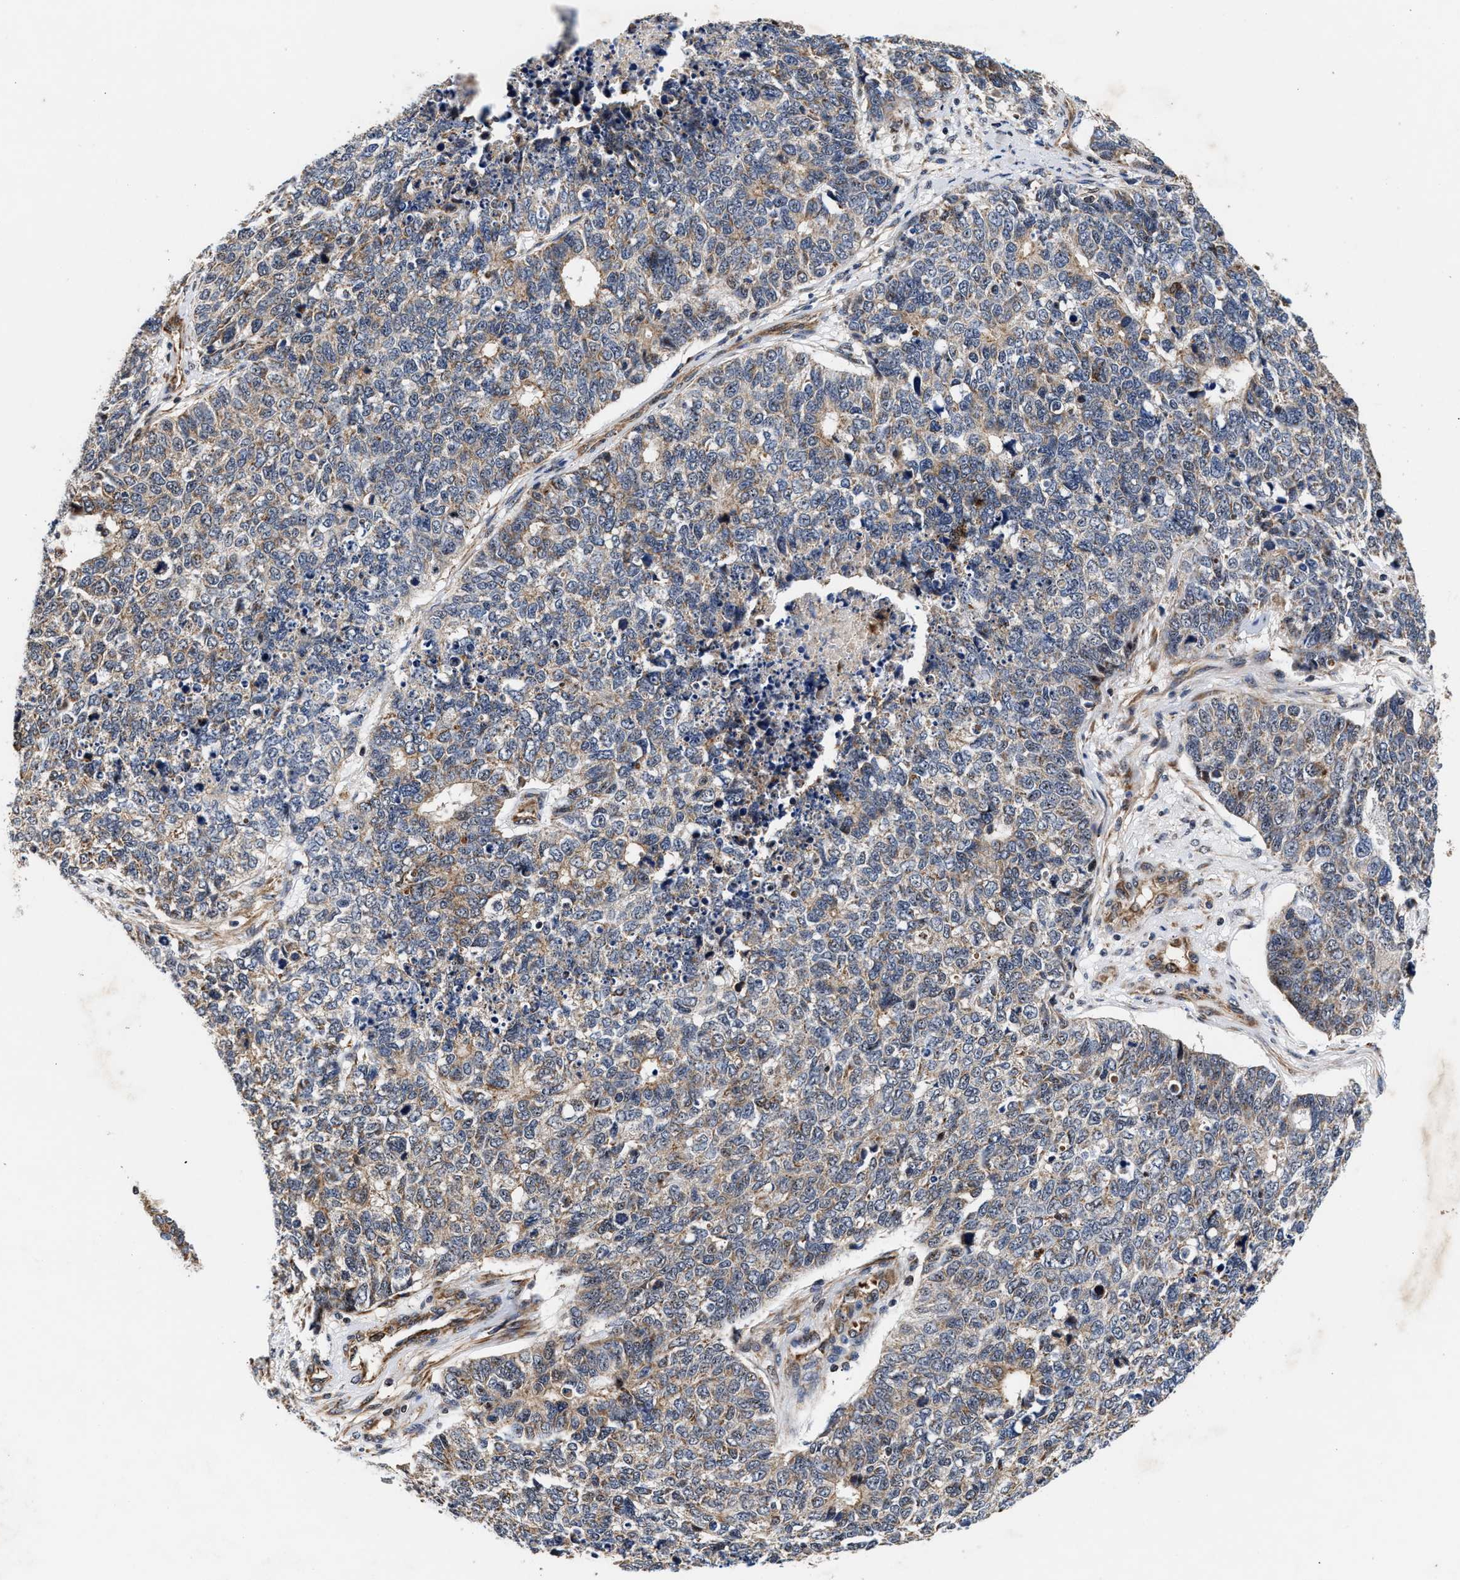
{"staining": {"intensity": "weak", "quantity": "25%-75%", "location": "cytoplasmic/membranous"}, "tissue": "cervical cancer", "cell_type": "Tumor cells", "image_type": "cancer", "snomed": [{"axis": "morphology", "description": "Squamous cell carcinoma, NOS"}, {"axis": "topography", "description": "Cervix"}], "caption": "A low amount of weak cytoplasmic/membranous positivity is present in approximately 25%-75% of tumor cells in squamous cell carcinoma (cervical) tissue.", "gene": "SGK1", "patient": {"sex": "female", "age": 63}}